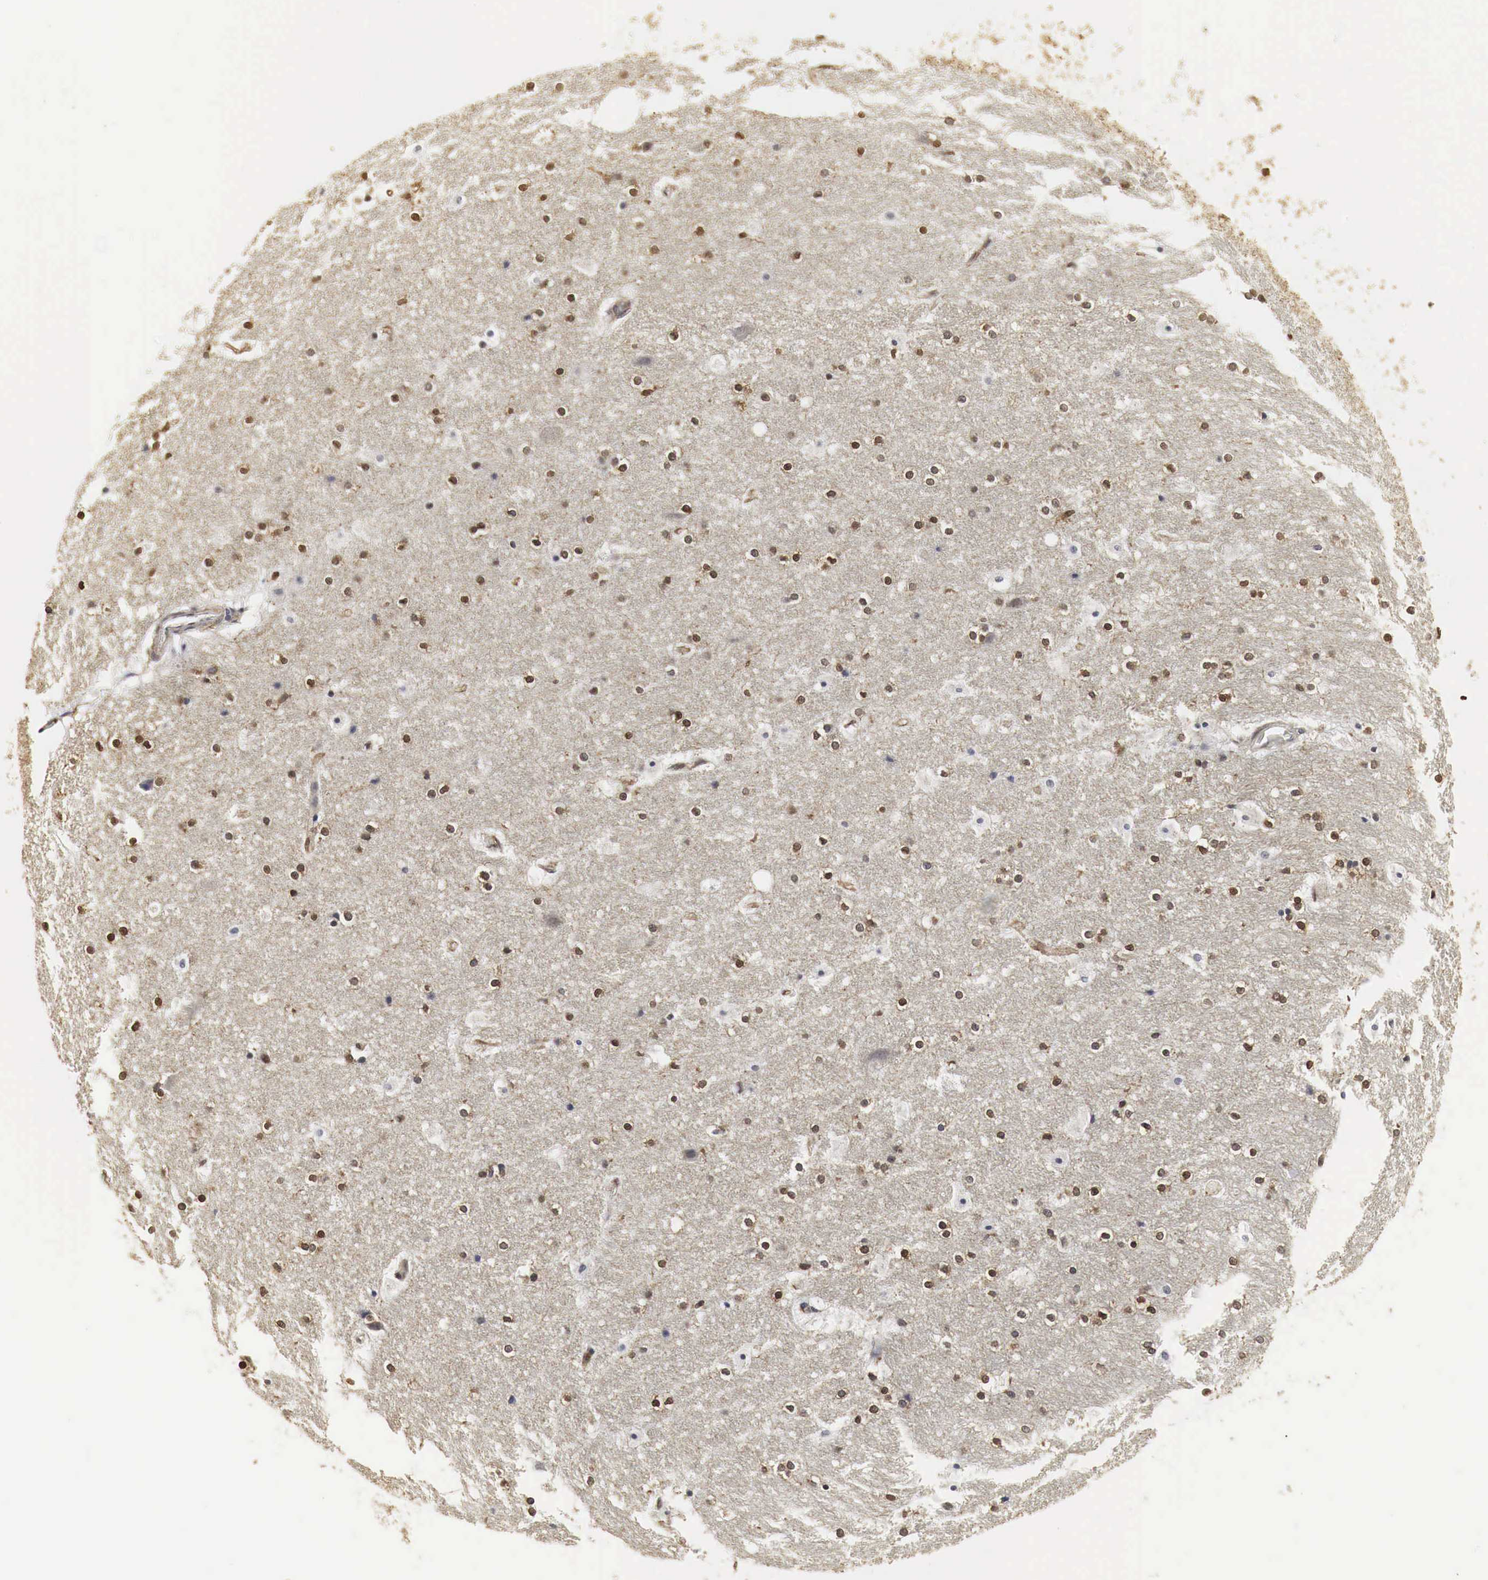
{"staining": {"intensity": "strong", "quantity": ">75%", "location": "nuclear"}, "tissue": "hippocampus", "cell_type": "Glial cells", "image_type": "normal", "snomed": [{"axis": "morphology", "description": "Normal tissue, NOS"}, {"axis": "topography", "description": "Hippocampus"}], "caption": "DAB immunohistochemical staining of unremarkable human hippocampus demonstrates strong nuclear protein positivity in approximately >75% of glial cells. Using DAB (brown) and hematoxylin (blue) stains, captured at high magnification using brightfield microscopy.", "gene": "SPIN1", "patient": {"sex": "female", "age": 19}}